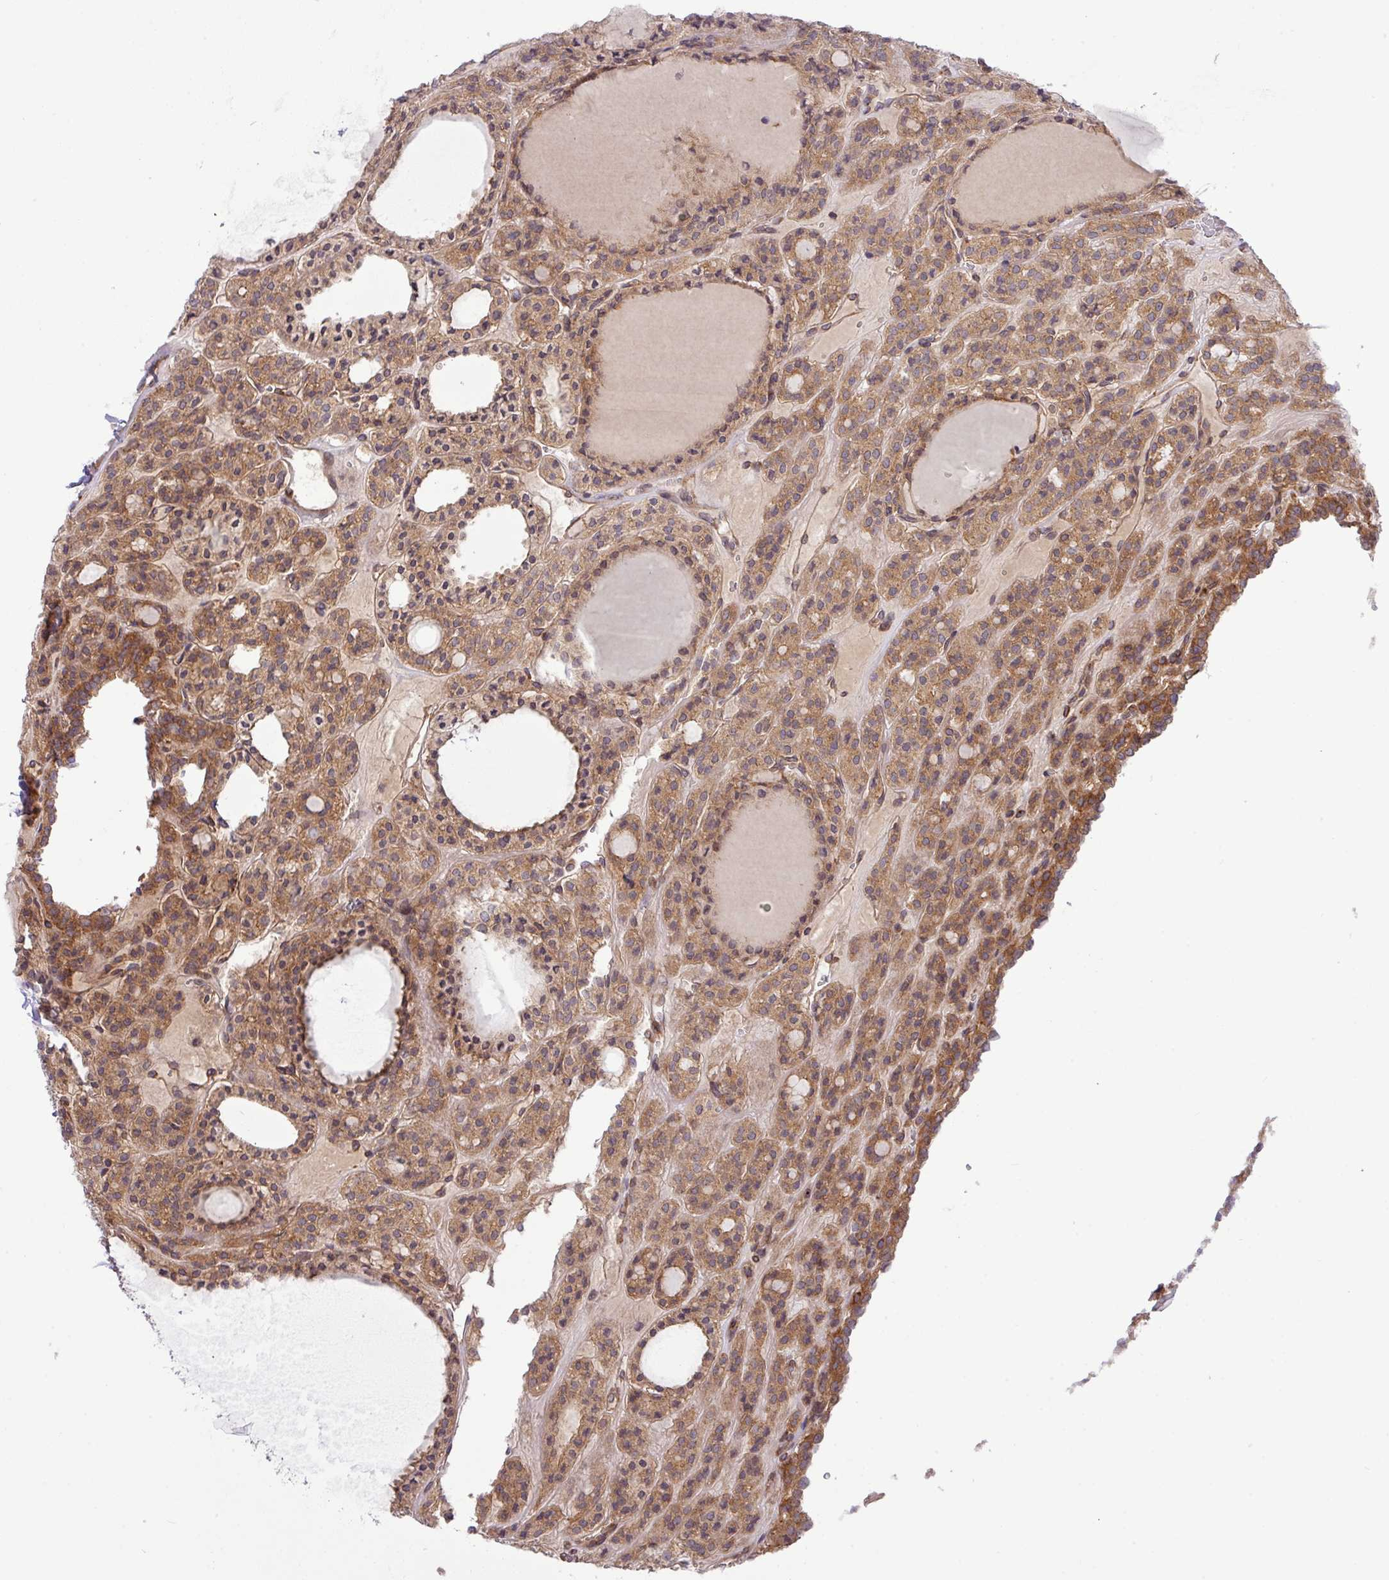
{"staining": {"intensity": "moderate", "quantity": ">75%", "location": "cytoplasmic/membranous"}, "tissue": "thyroid cancer", "cell_type": "Tumor cells", "image_type": "cancer", "snomed": [{"axis": "morphology", "description": "Follicular adenoma carcinoma, NOS"}, {"axis": "topography", "description": "Thyroid gland"}], "caption": "High-power microscopy captured an IHC micrograph of thyroid cancer, revealing moderate cytoplasmic/membranous expression in approximately >75% of tumor cells.", "gene": "FAM222B", "patient": {"sex": "female", "age": 63}}